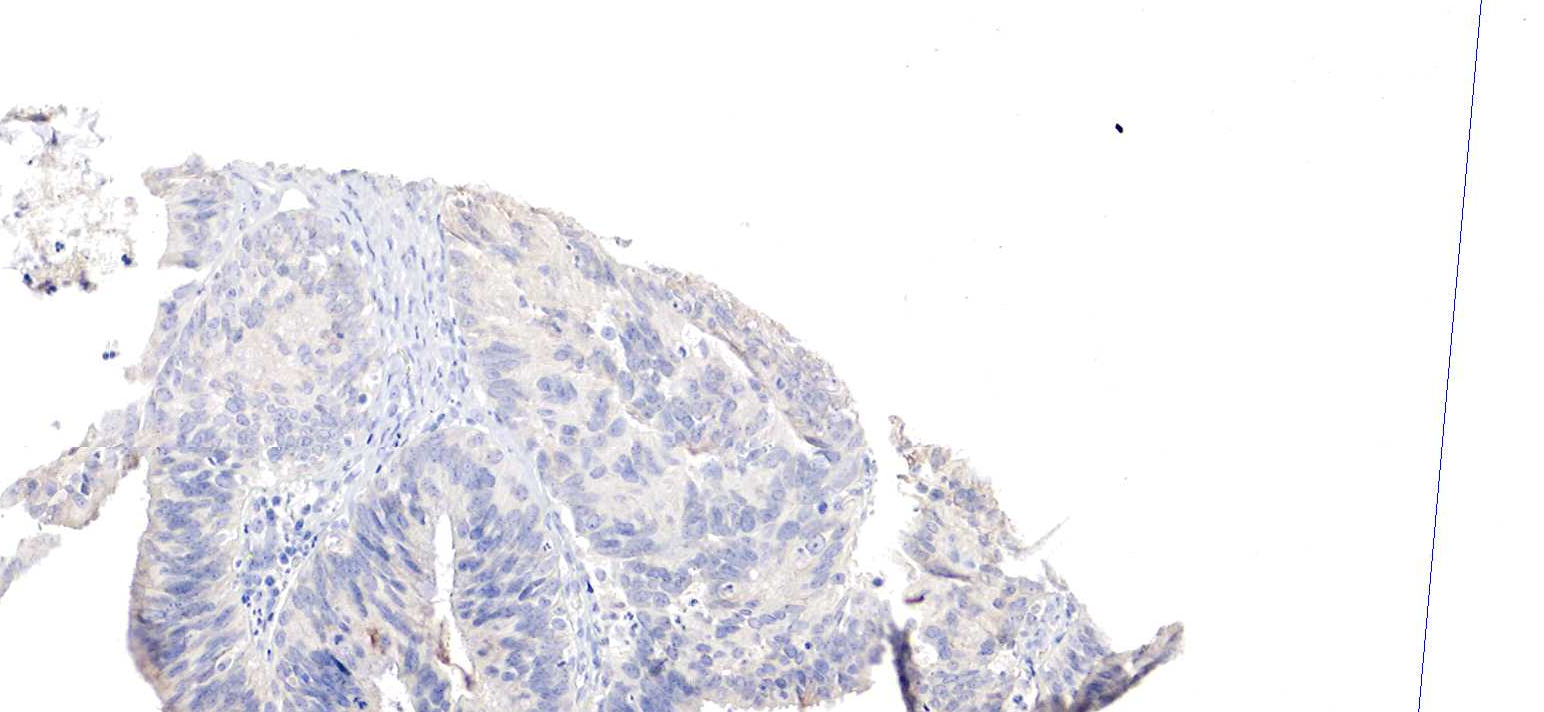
{"staining": {"intensity": "negative", "quantity": "none", "location": "none"}, "tissue": "ovarian cancer", "cell_type": "Tumor cells", "image_type": "cancer", "snomed": [{"axis": "morphology", "description": "Carcinoma, endometroid"}, {"axis": "topography", "description": "Ovary"}], "caption": "High magnification brightfield microscopy of ovarian cancer (endometroid carcinoma) stained with DAB (3,3'-diaminobenzidine) (brown) and counterstained with hematoxylin (blue): tumor cells show no significant staining. (Brightfield microscopy of DAB (3,3'-diaminobenzidine) IHC at high magnification).", "gene": "GATA1", "patient": {"sex": "female", "age": 52}}